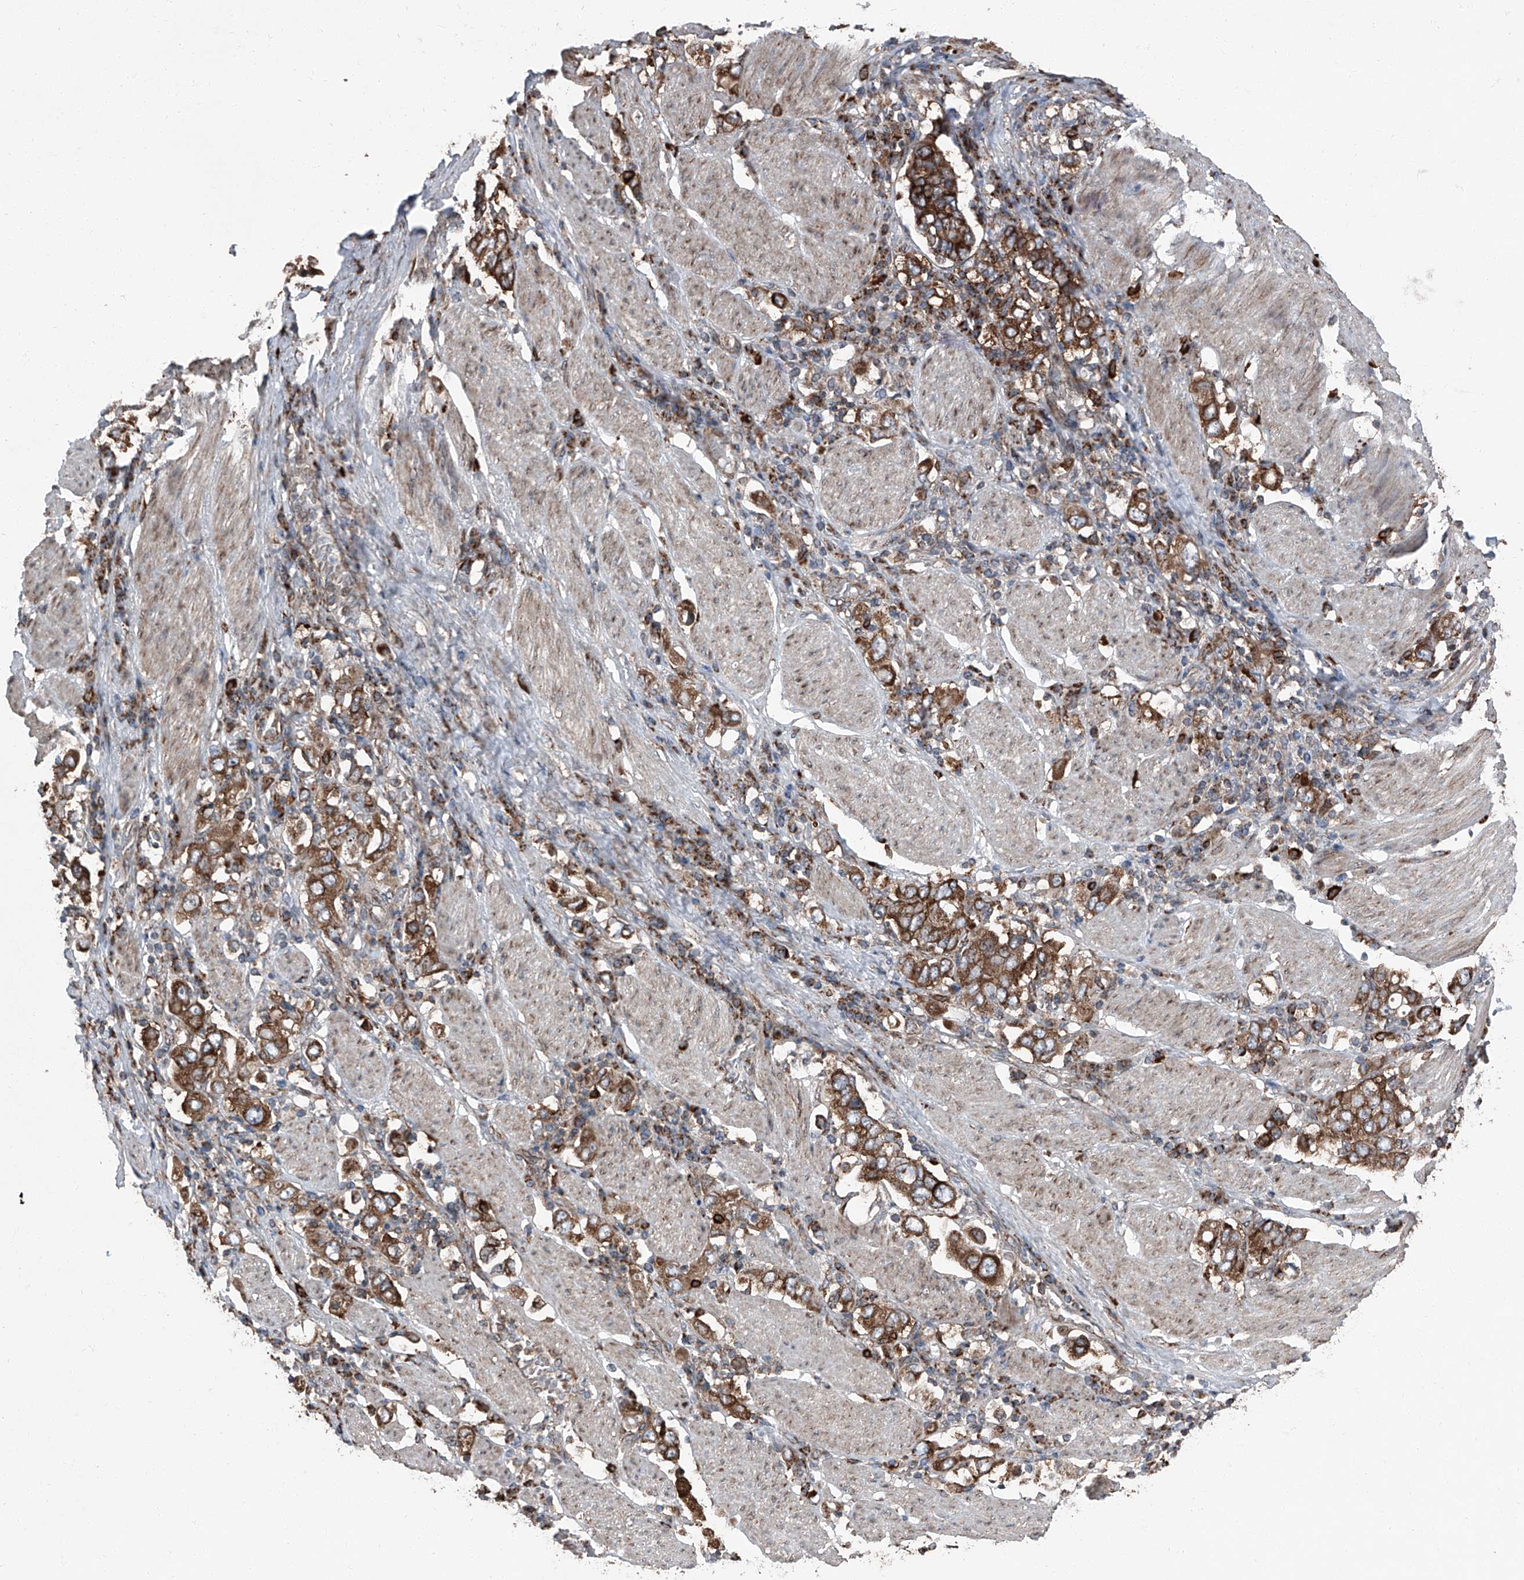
{"staining": {"intensity": "strong", "quantity": ">75%", "location": "cytoplasmic/membranous"}, "tissue": "stomach cancer", "cell_type": "Tumor cells", "image_type": "cancer", "snomed": [{"axis": "morphology", "description": "Adenocarcinoma, NOS"}, {"axis": "topography", "description": "Stomach, upper"}], "caption": "This is a micrograph of IHC staining of stomach cancer, which shows strong expression in the cytoplasmic/membranous of tumor cells.", "gene": "LIMK1", "patient": {"sex": "male", "age": 62}}